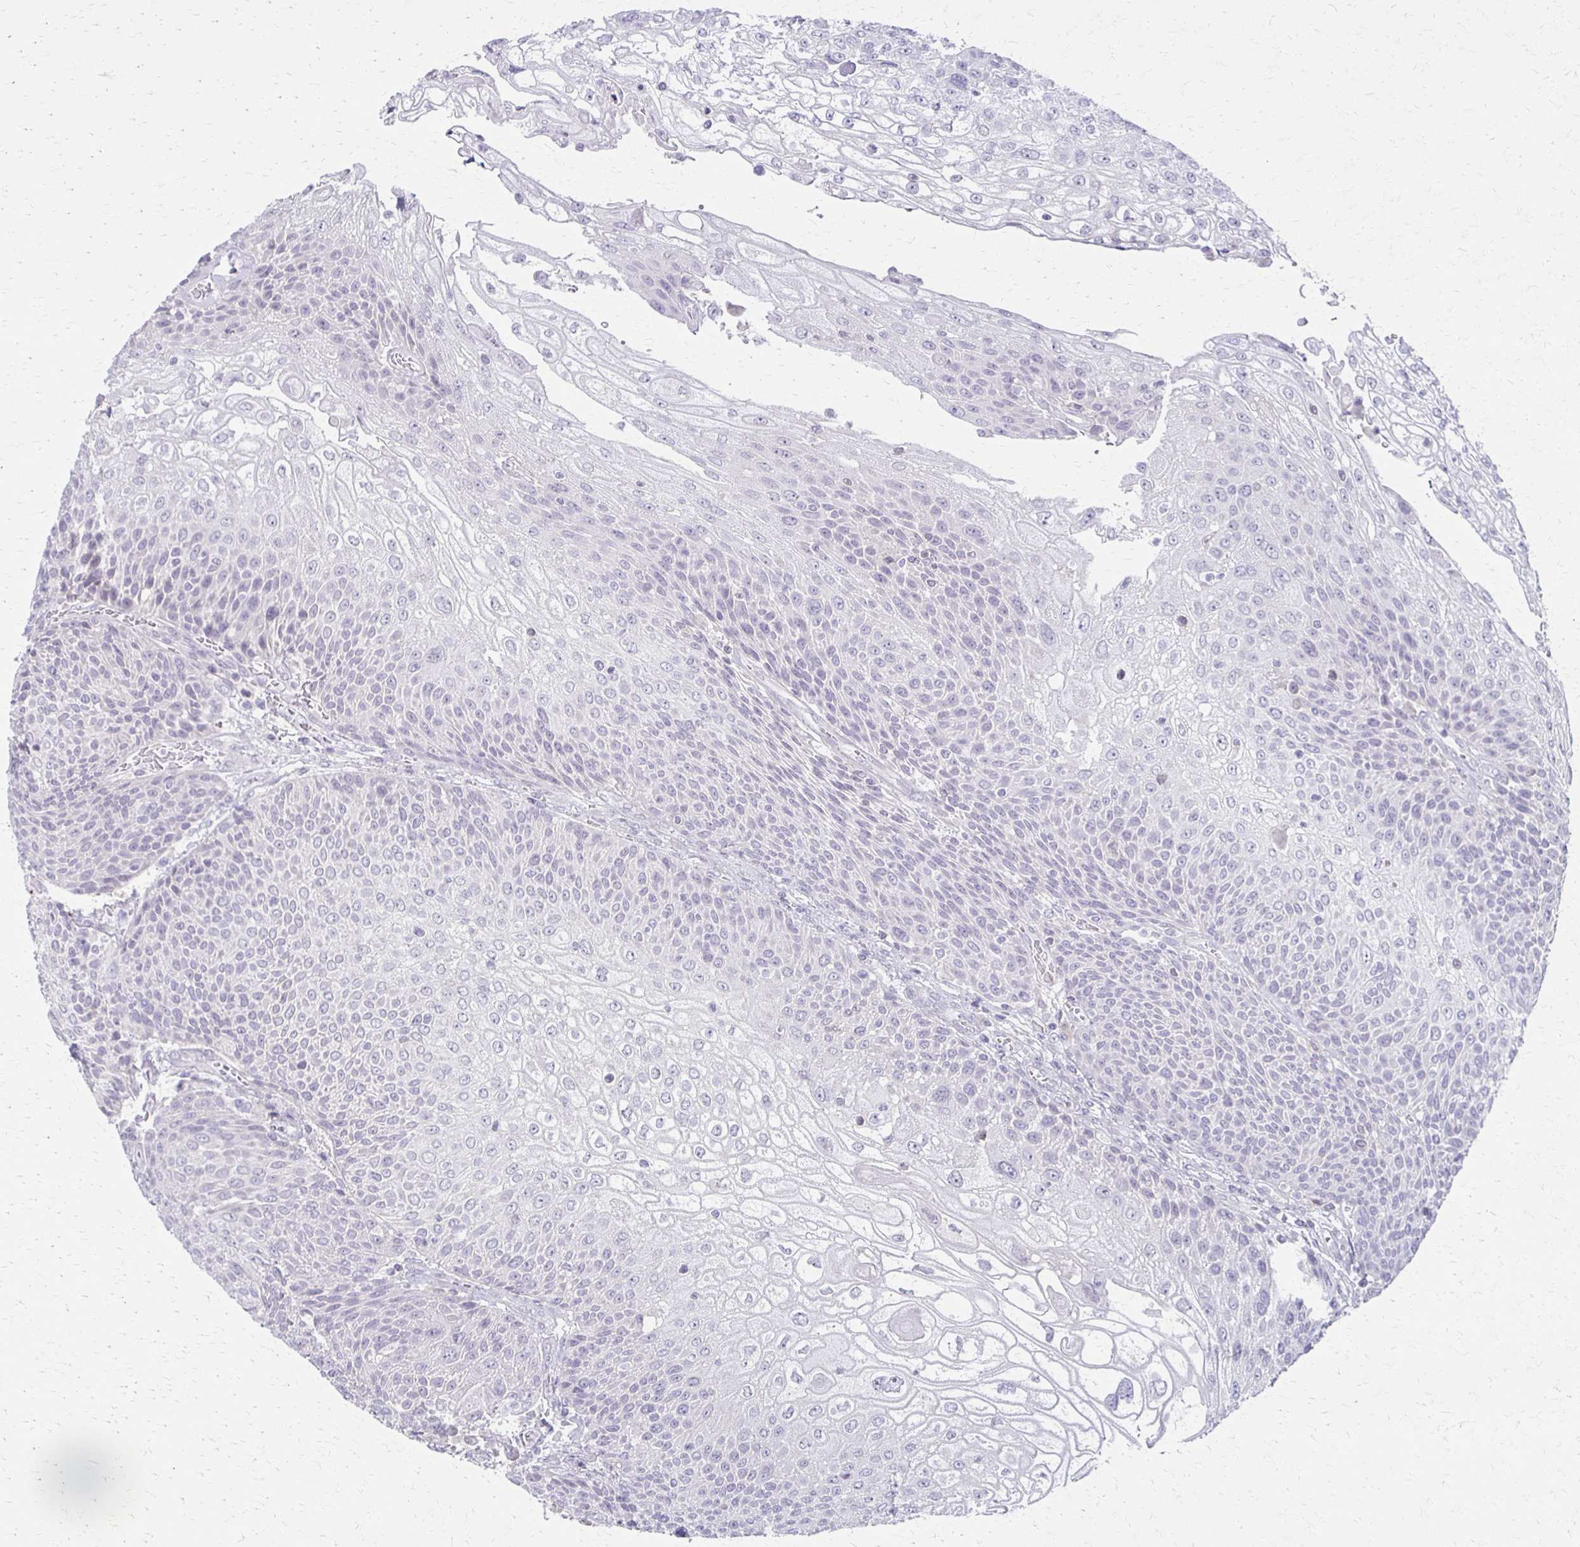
{"staining": {"intensity": "negative", "quantity": "none", "location": "none"}, "tissue": "urothelial cancer", "cell_type": "Tumor cells", "image_type": "cancer", "snomed": [{"axis": "morphology", "description": "Urothelial carcinoma, High grade"}, {"axis": "topography", "description": "Urinary bladder"}], "caption": "This is an IHC photomicrograph of urothelial cancer. There is no expression in tumor cells.", "gene": "FOXO4", "patient": {"sex": "female", "age": 70}}